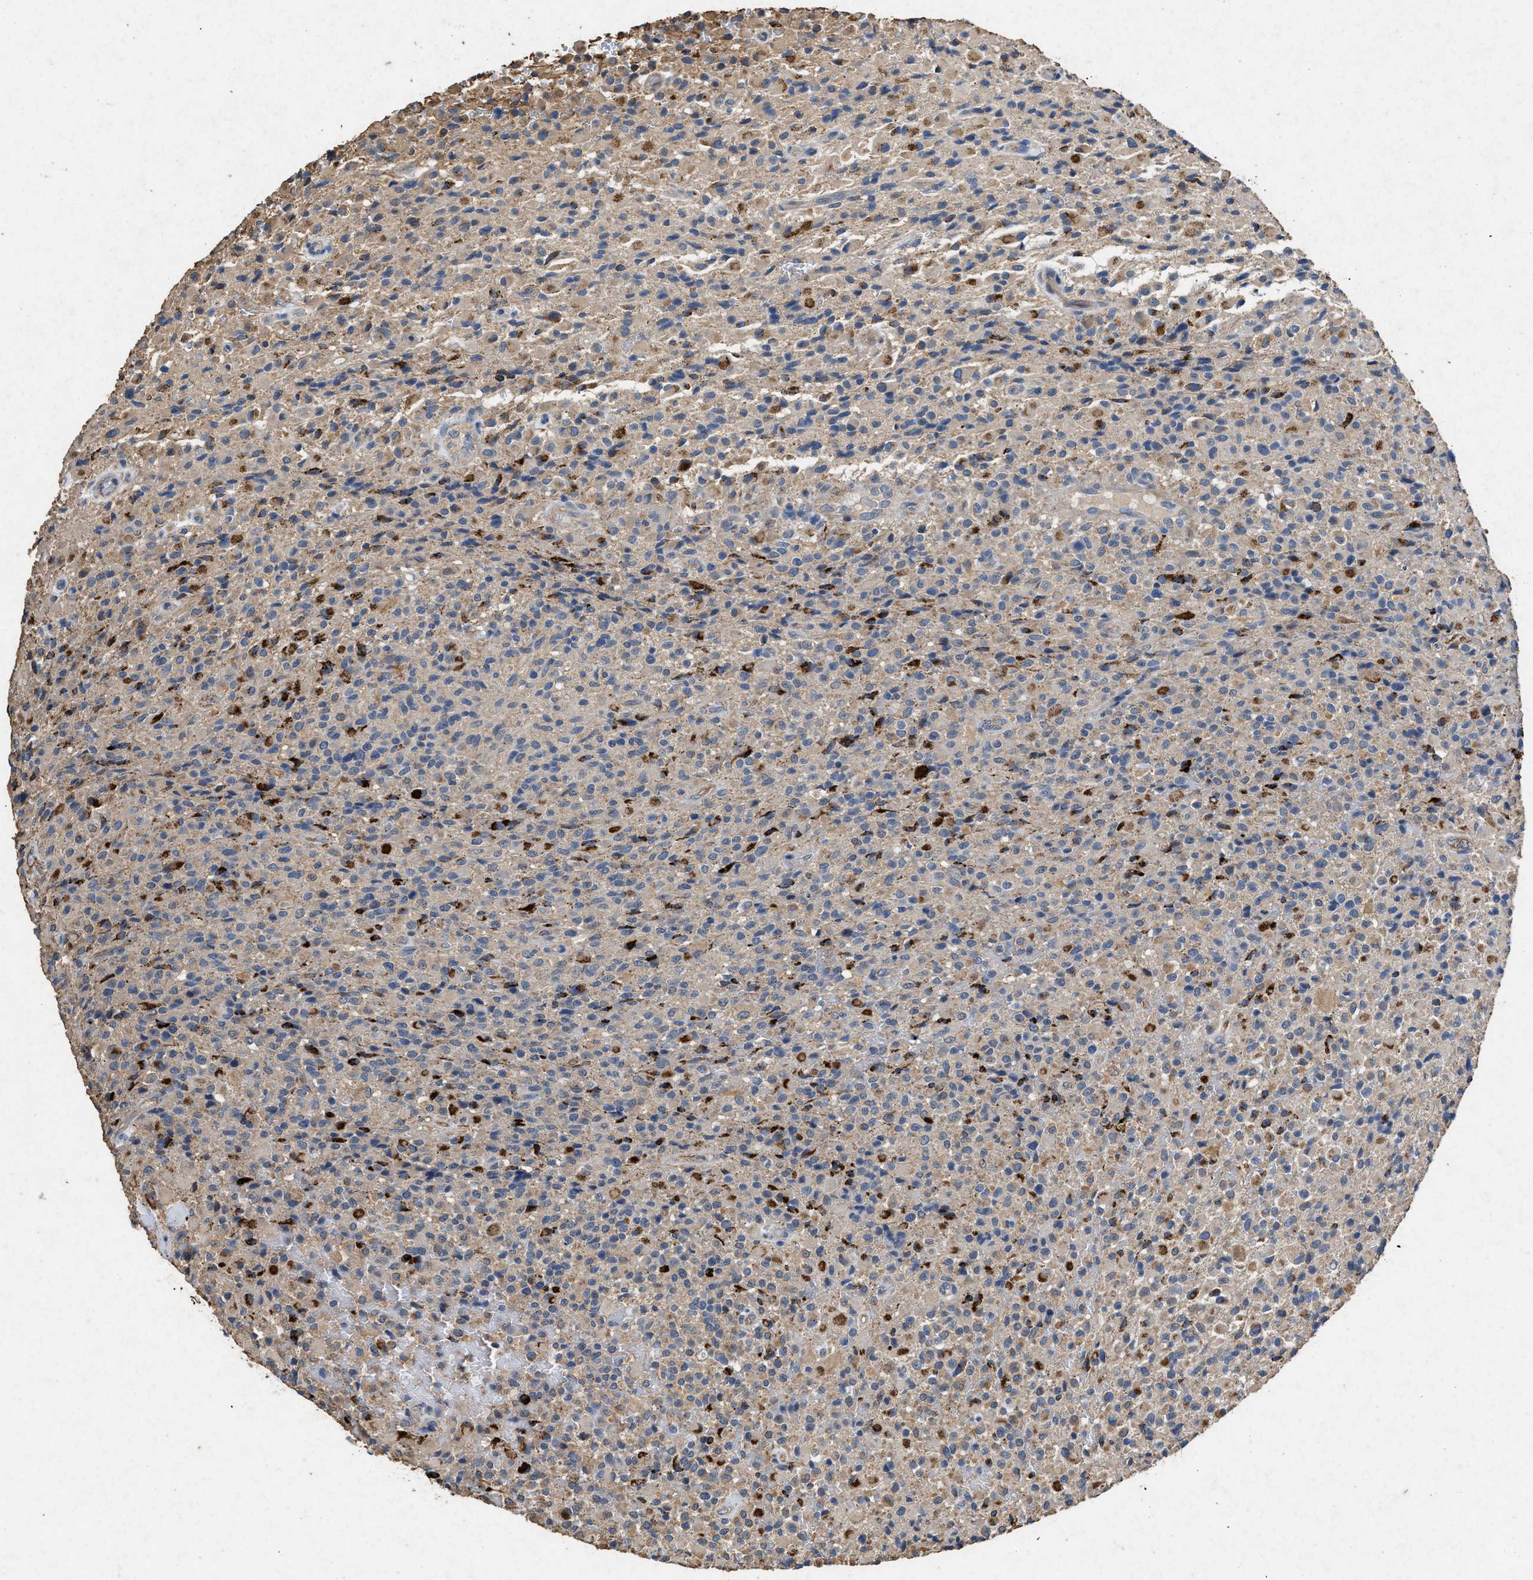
{"staining": {"intensity": "weak", "quantity": "25%-75%", "location": "cytoplasmic/membranous"}, "tissue": "glioma", "cell_type": "Tumor cells", "image_type": "cancer", "snomed": [{"axis": "morphology", "description": "Glioma, malignant, High grade"}, {"axis": "topography", "description": "Brain"}], "caption": "Immunohistochemistry (IHC) micrograph of neoplastic tissue: glioma stained using immunohistochemistry reveals low levels of weak protein expression localized specifically in the cytoplasmic/membranous of tumor cells, appearing as a cytoplasmic/membranous brown color.", "gene": "CDK15", "patient": {"sex": "male", "age": 71}}